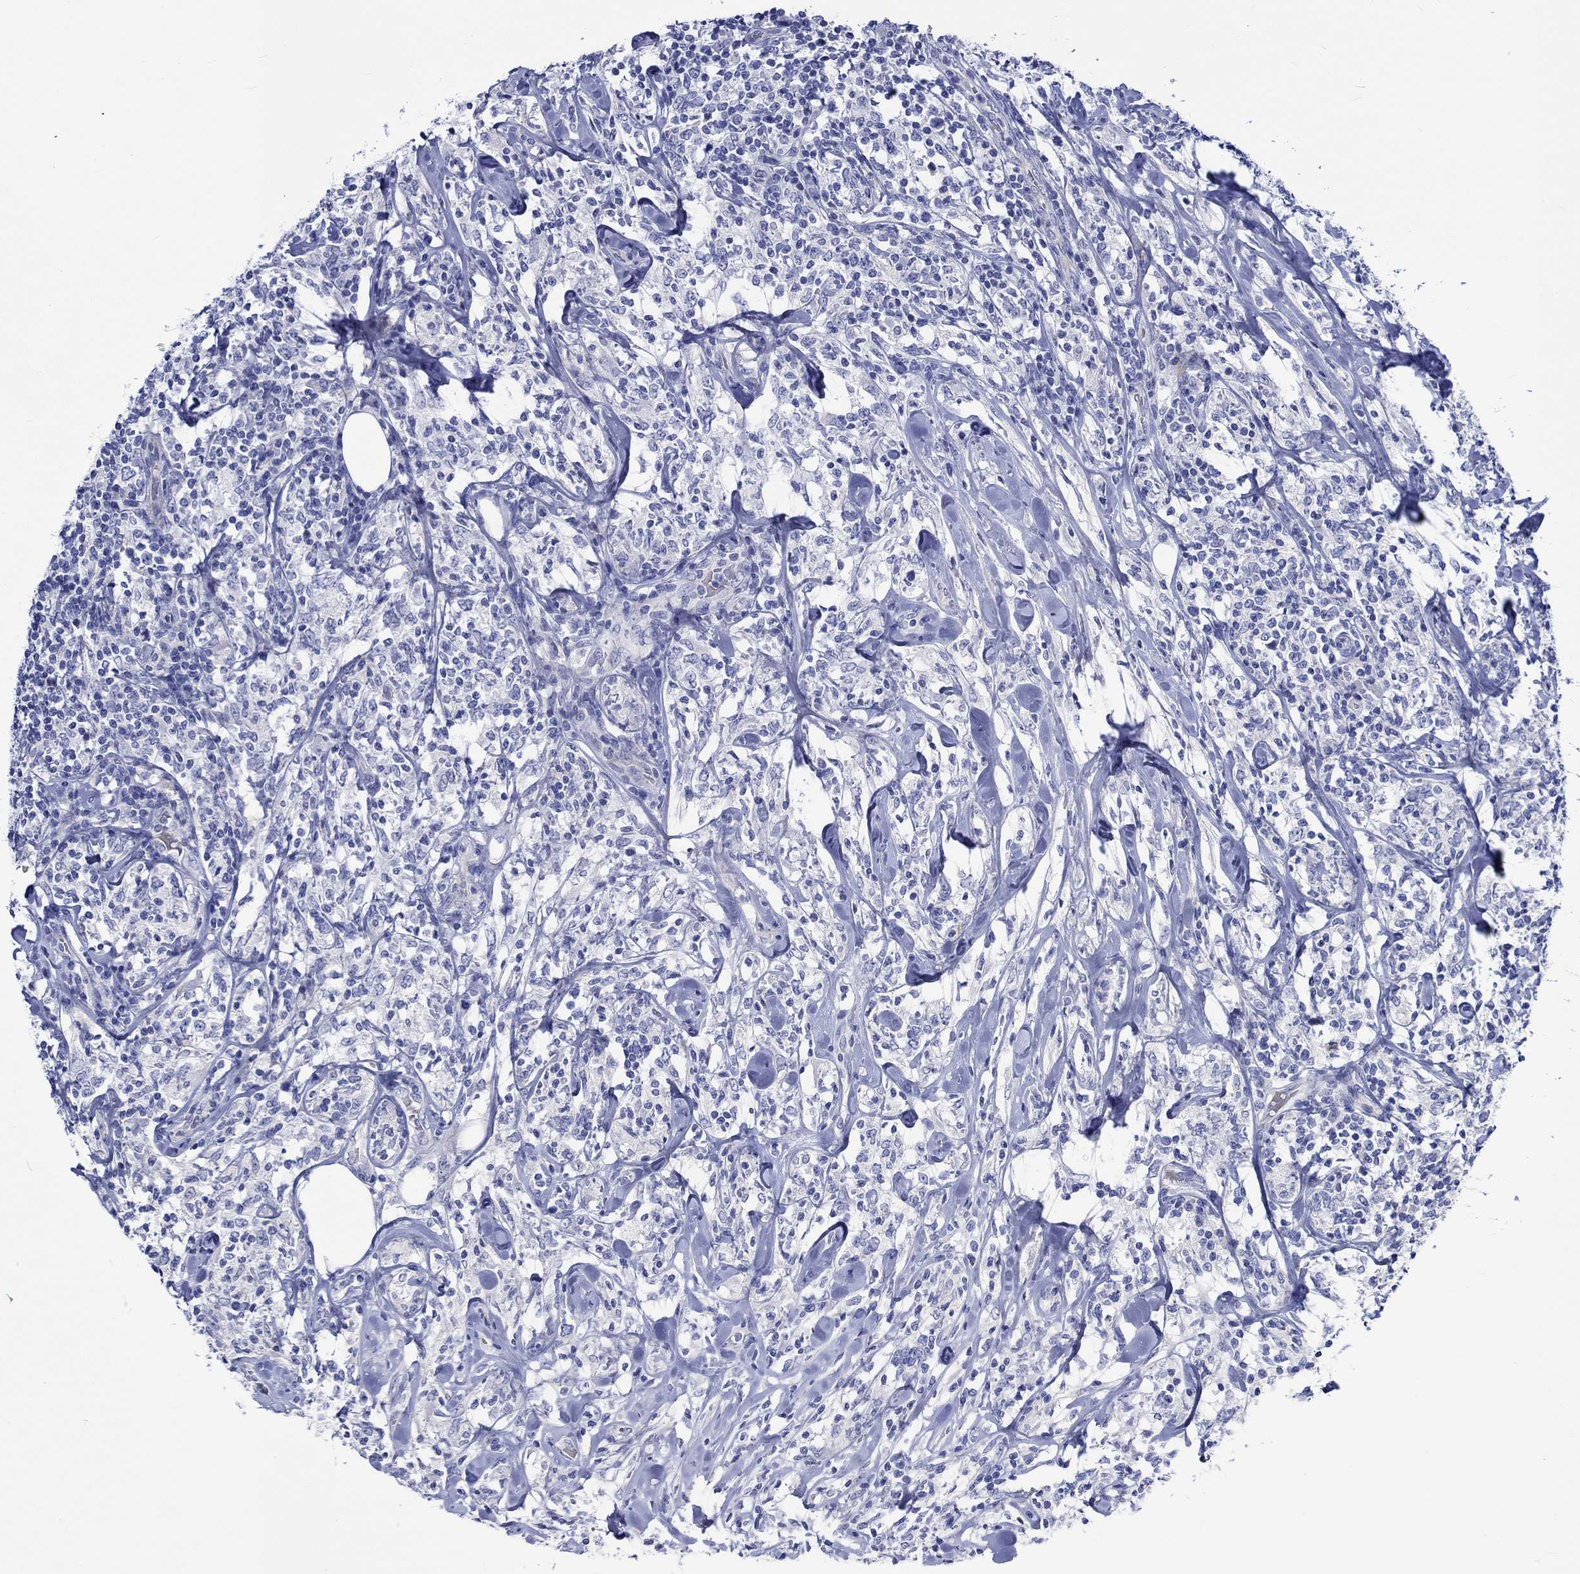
{"staining": {"intensity": "negative", "quantity": "none", "location": "none"}, "tissue": "lymphoma", "cell_type": "Tumor cells", "image_type": "cancer", "snomed": [{"axis": "morphology", "description": "Malignant lymphoma, non-Hodgkin's type, High grade"}, {"axis": "topography", "description": "Lymph node"}], "caption": "The immunohistochemistry (IHC) photomicrograph has no significant staining in tumor cells of high-grade malignant lymphoma, non-Hodgkin's type tissue.", "gene": "NRIP3", "patient": {"sex": "female", "age": 84}}